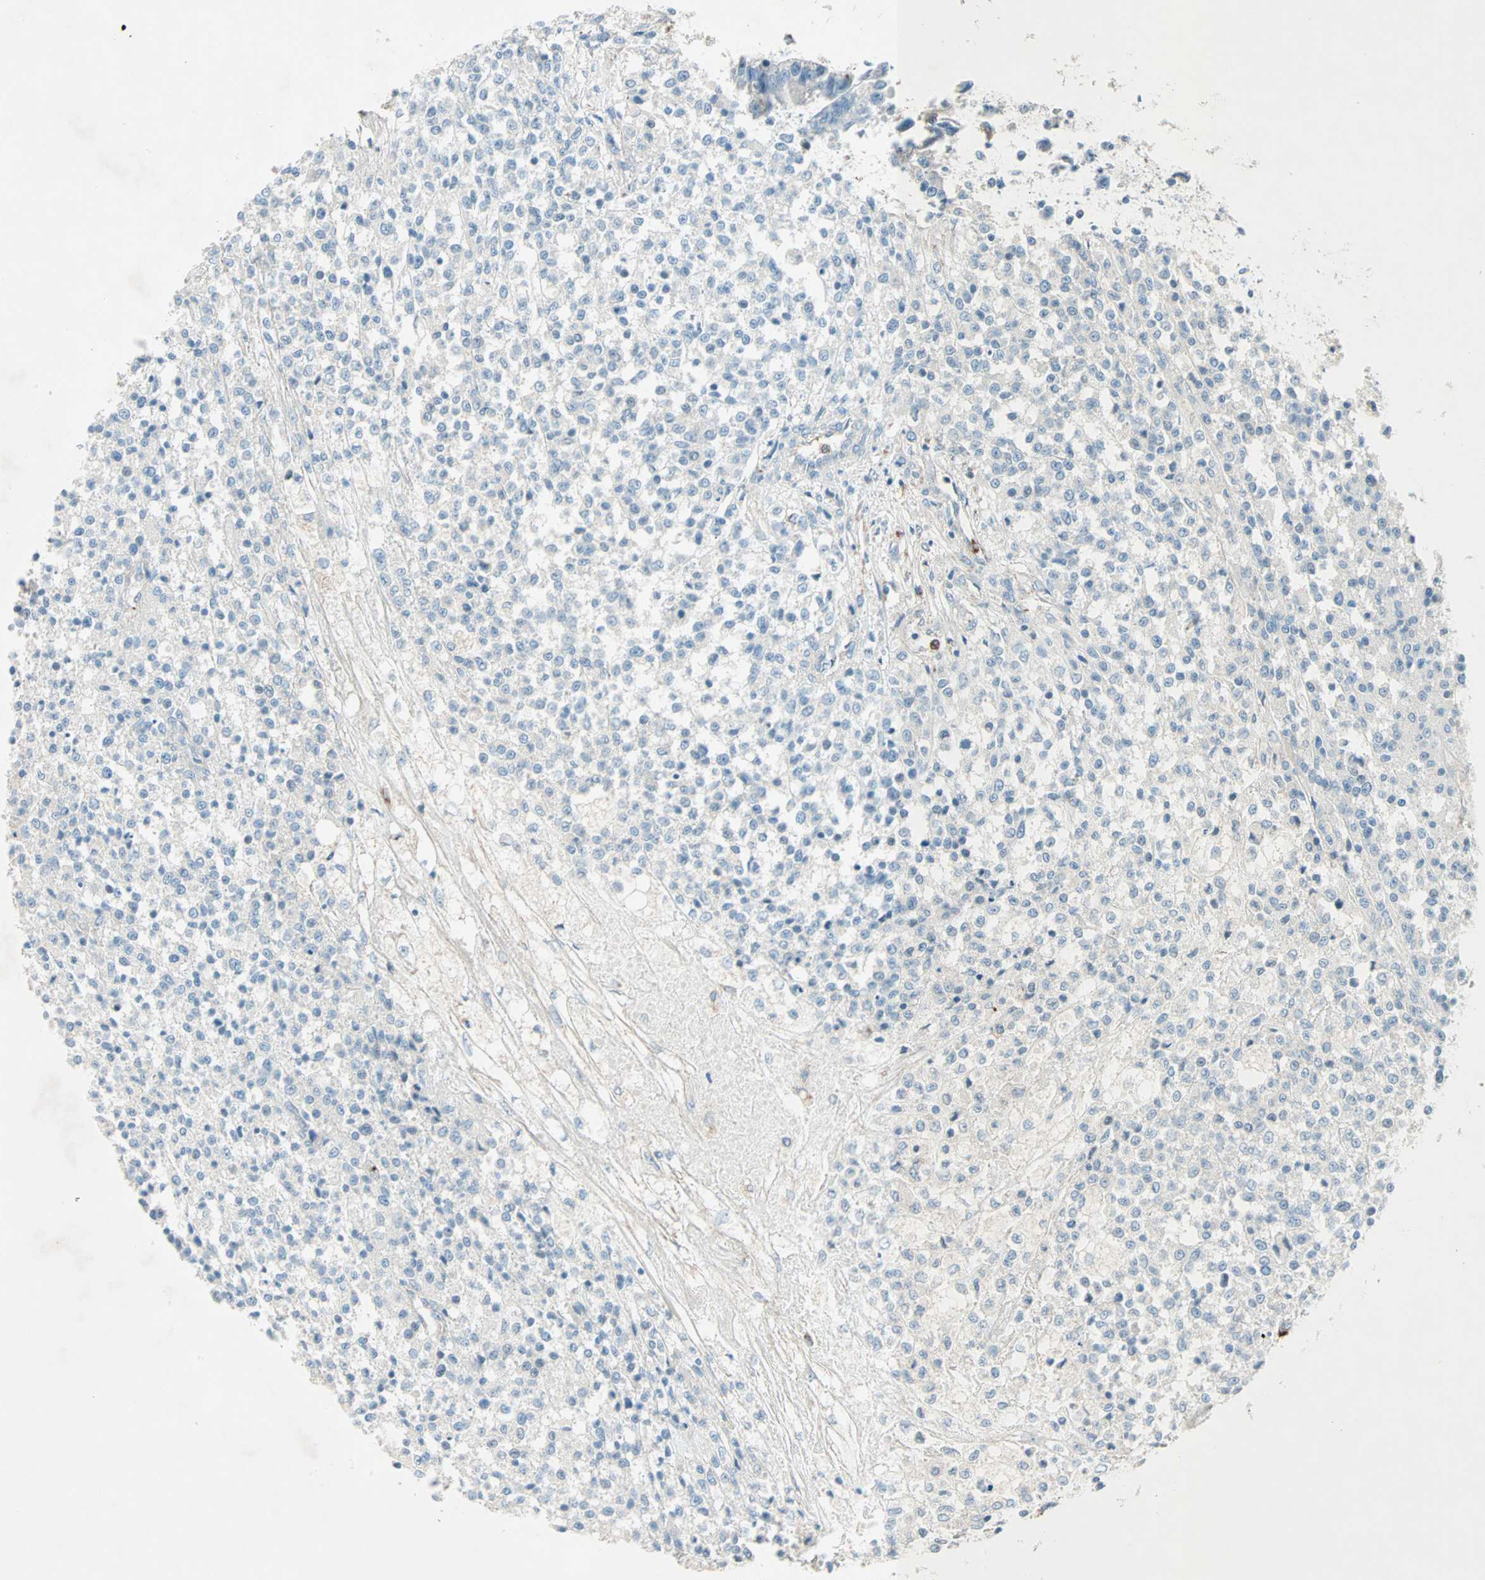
{"staining": {"intensity": "weak", "quantity": ">75%", "location": "cytoplasmic/membranous"}, "tissue": "testis cancer", "cell_type": "Tumor cells", "image_type": "cancer", "snomed": [{"axis": "morphology", "description": "Seminoma, NOS"}, {"axis": "topography", "description": "Testis"}], "caption": "Immunohistochemical staining of human testis cancer (seminoma) displays low levels of weak cytoplasmic/membranous positivity in about >75% of tumor cells. (IHC, brightfield microscopy, high magnification).", "gene": "LY6G6F", "patient": {"sex": "male", "age": 59}}